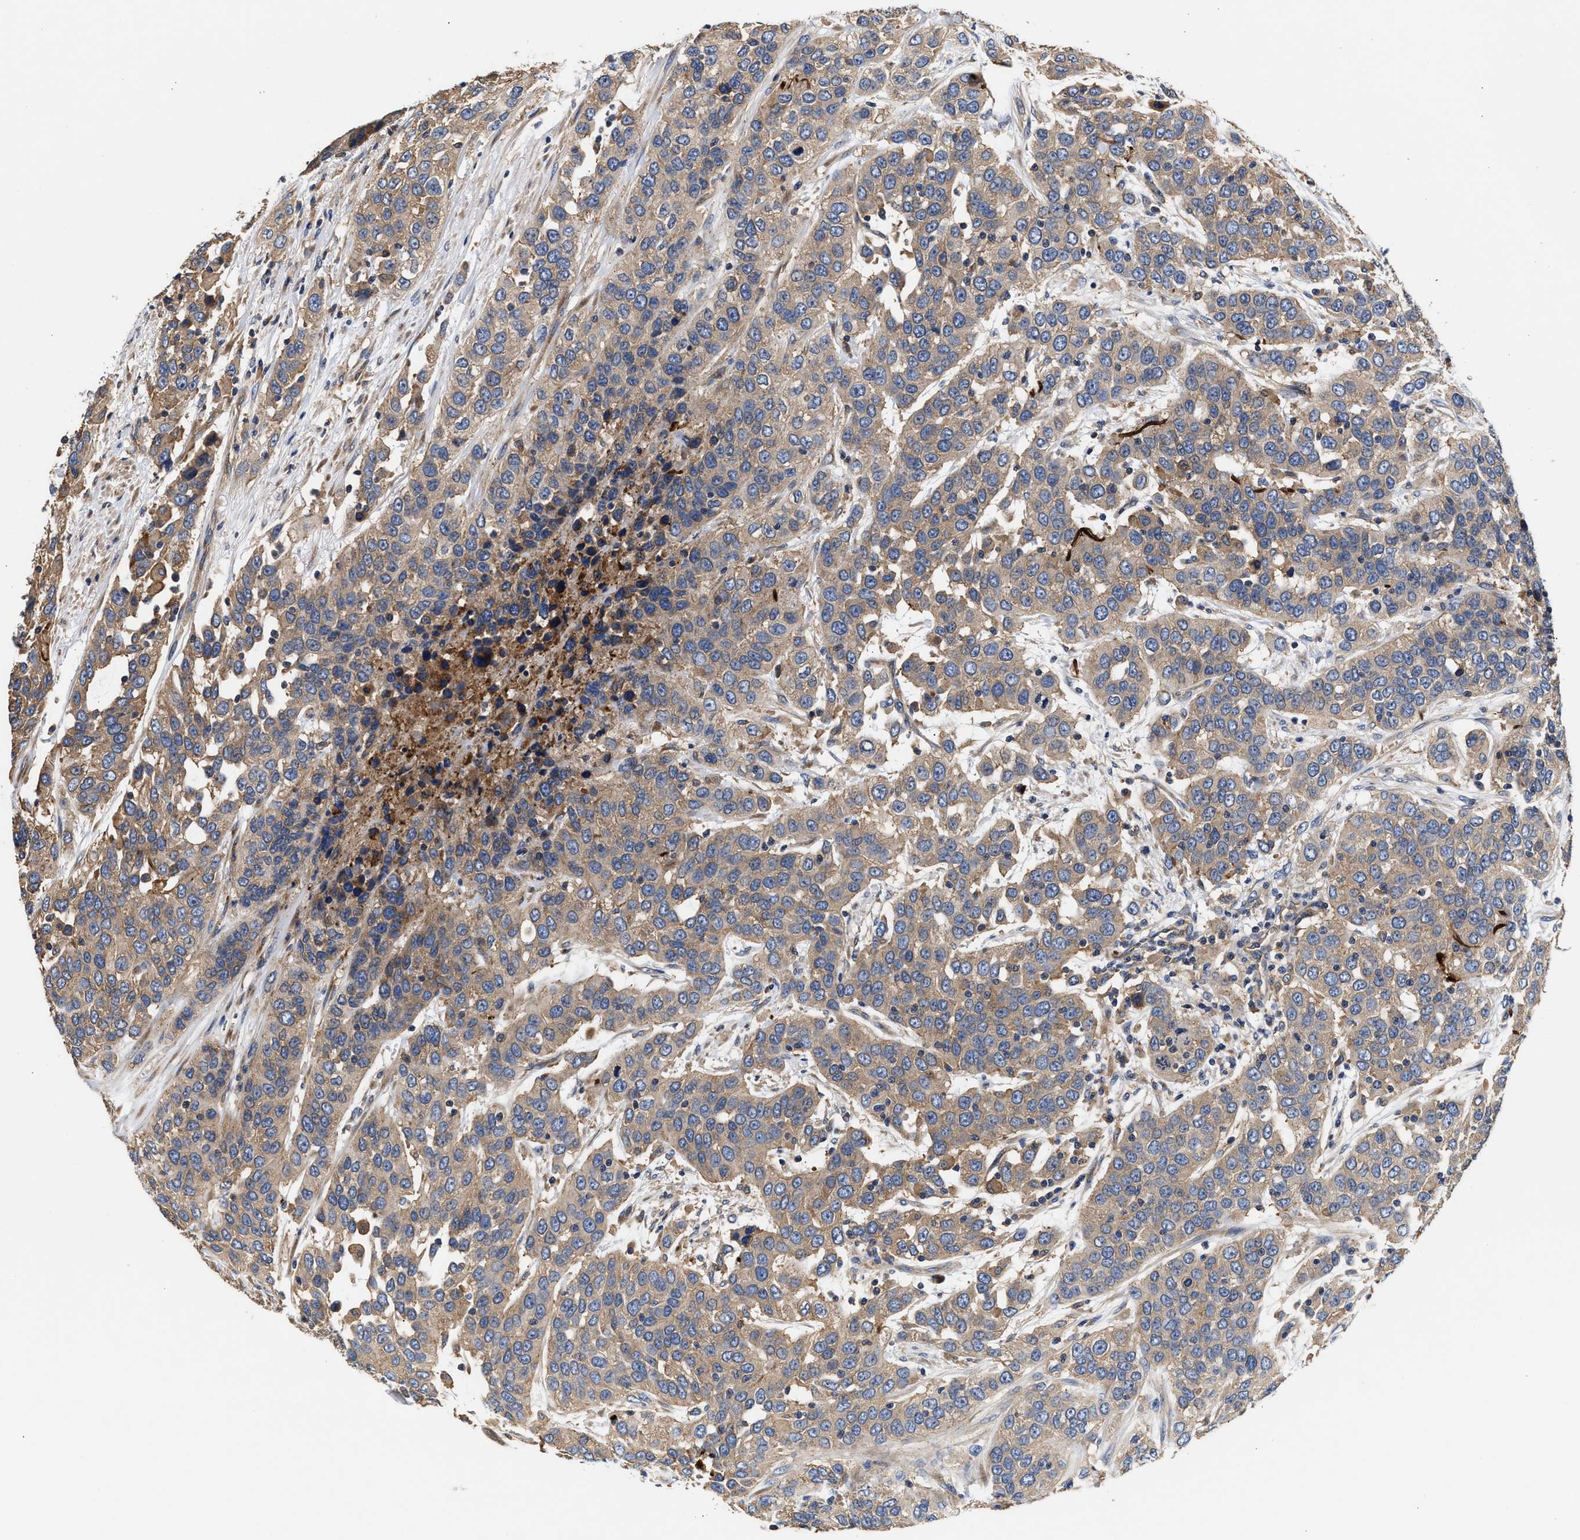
{"staining": {"intensity": "weak", "quantity": ">75%", "location": "cytoplasmic/membranous"}, "tissue": "urothelial cancer", "cell_type": "Tumor cells", "image_type": "cancer", "snomed": [{"axis": "morphology", "description": "Urothelial carcinoma, High grade"}, {"axis": "topography", "description": "Urinary bladder"}], "caption": "Immunohistochemical staining of human high-grade urothelial carcinoma demonstrates low levels of weak cytoplasmic/membranous protein expression in approximately >75% of tumor cells.", "gene": "KLB", "patient": {"sex": "female", "age": 80}}